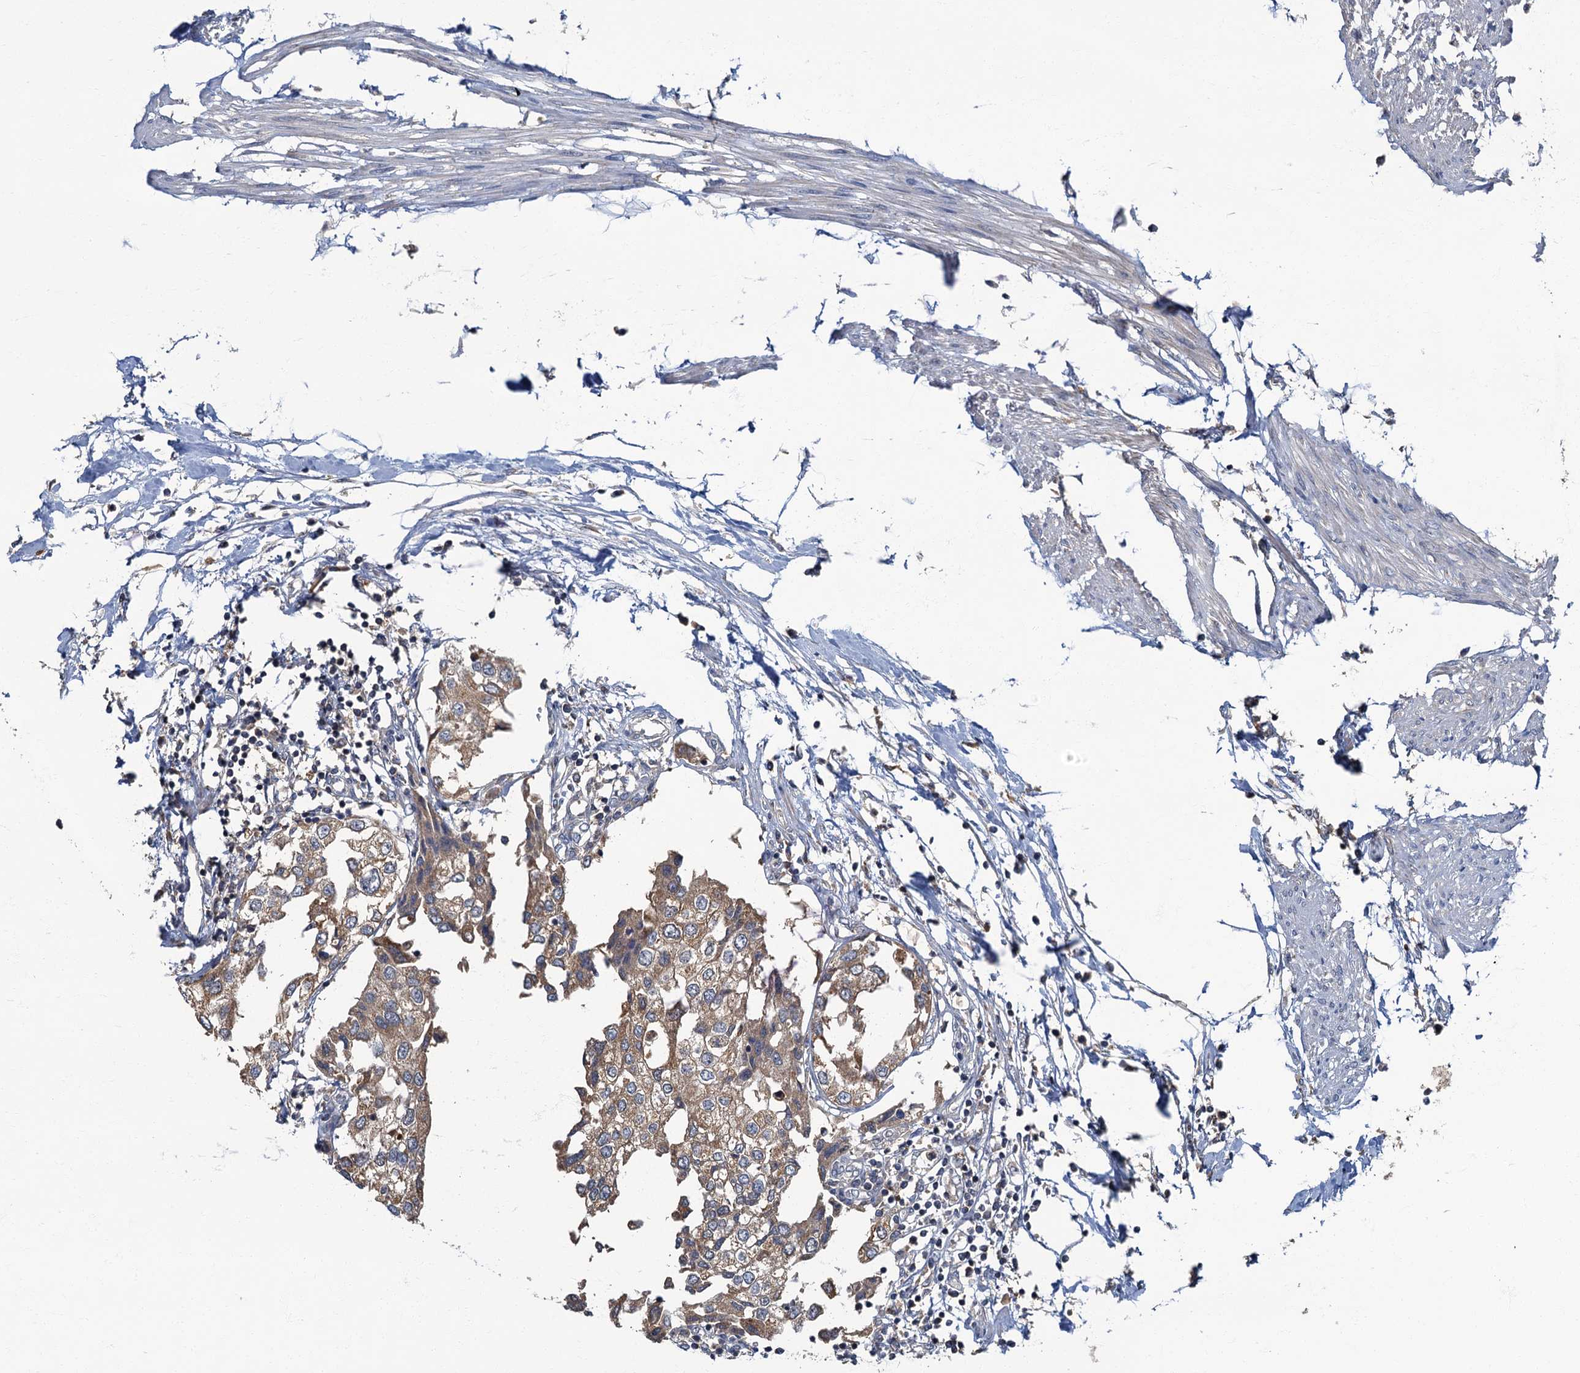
{"staining": {"intensity": "weak", "quantity": ">75%", "location": "cytoplasmic/membranous"}, "tissue": "urothelial cancer", "cell_type": "Tumor cells", "image_type": "cancer", "snomed": [{"axis": "morphology", "description": "Urothelial carcinoma, High grade"}, {"axis": "topography", "description": "Urinary bladder"}], "caption": "Immunohistochemical staining of urothelial cancer shows weak cytoplasmic/membranous protein positivity in approximately >75% of tumor cells.", "gene": "WDCP", "patient": {"sex": "male", "age": 64}}